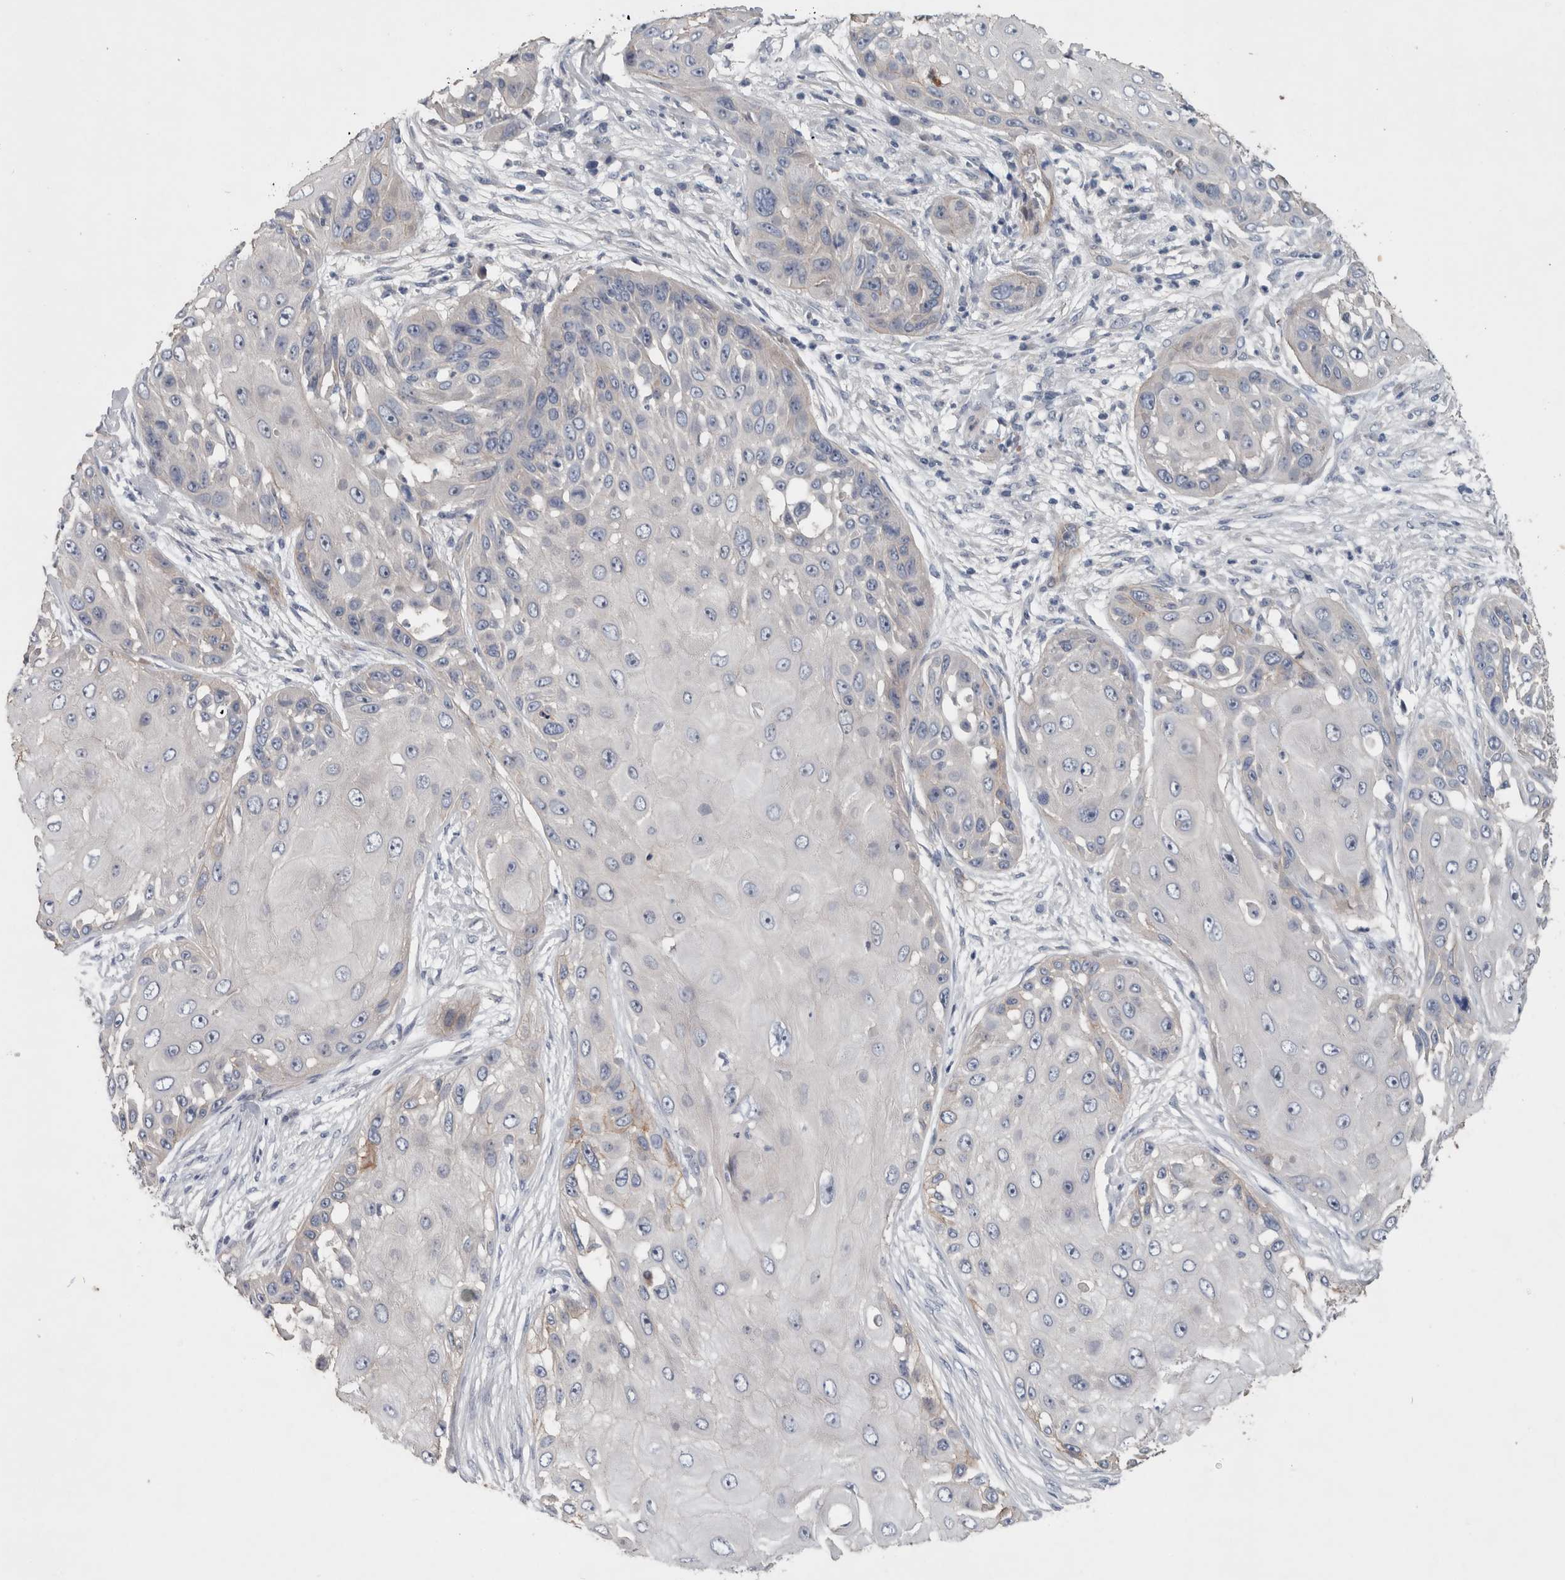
{"staining": {"intensity": "negative", "quantity": "none", "location": "none"}, "tissue": "skin cancer", "cell_type": "Tumor cells", "image_type": "cancer", "snomed": [{"axis": "morphology", "description": "Squamous cell carcinoma, NOS"}, {"axis": "topography", "description": "Skin"}], "caption": "This is a micrograph of immunohistochemistry staining of skin cancer (squamous cell carcinoma), which shows no positivity in tumor cells. (DAB (3,3'-diaminobenzidine) immunohistochemistry (IHC) with hematoxylin counter stain).", "gene": "BCAM", "patient": {"sex": "female", "age": 44}}